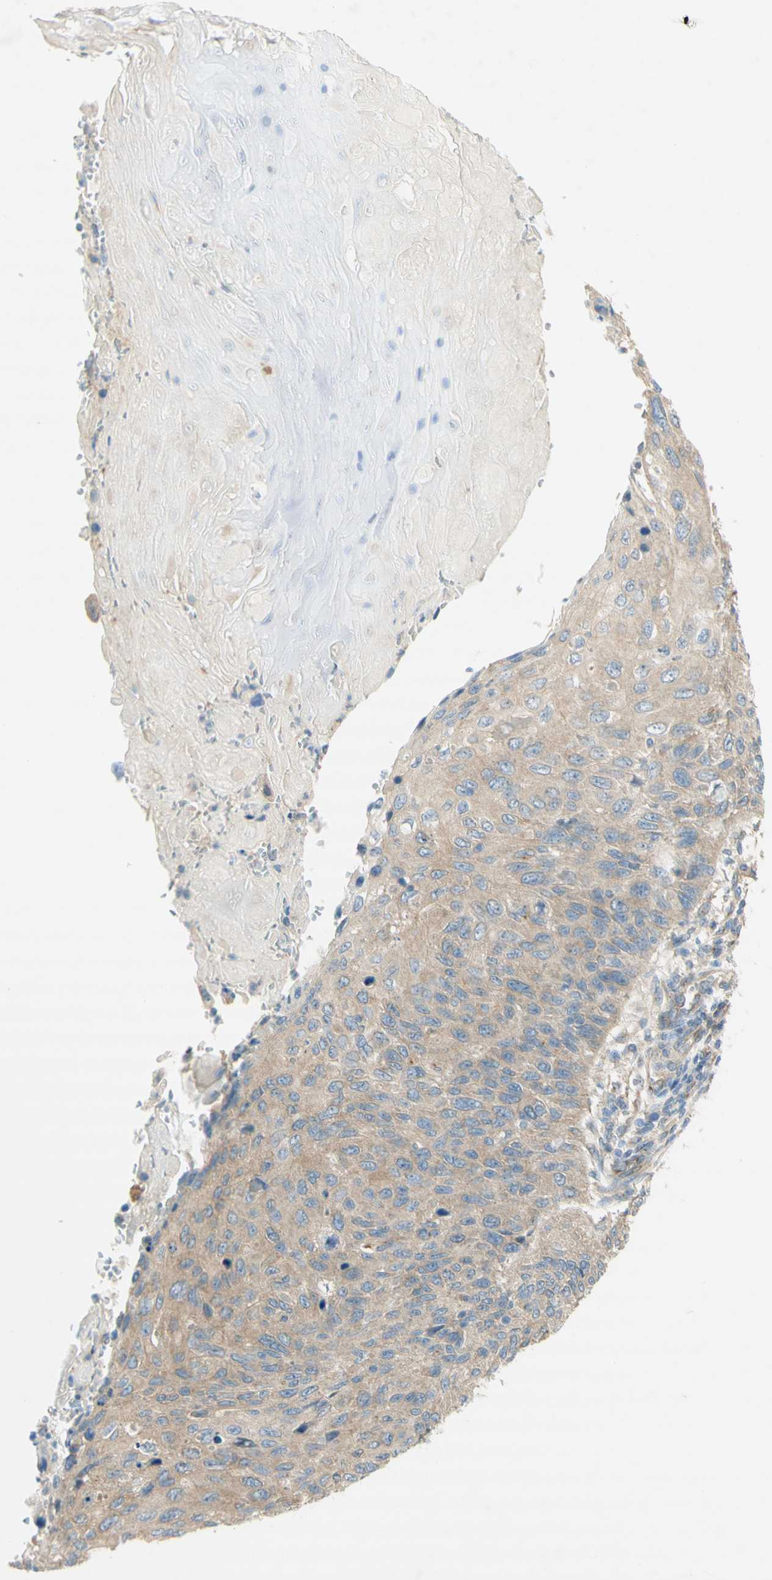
{"staining": {"intensity": "moderate", "quantity": "25%-75%", "location": "cytoplasmic/membranous"}, "tissue": "cervical cancer", "cell_type": "Tumor cells", "image_type": "cancer", "snomed": [{"axis": "morphology", "description": "Squamous cell carcinoma, NOS"}, {"axis": "topography", "description": "Cervix"}], "caption": "Immunohistochemistry staining of squamous cell carcinoma (cervical), which demonstrates medium levels of moderate cytoplasmic/membranous positivity in approximately 25%-75% of tumor cells indicating moderate cytoplasmic/membranous protein positivity. The staining was performed using DAB (3,3'-diaminobenzidine) (brown) for protein detection and nuclei were counterstained in hematoxylin (blue).", "gene": "DYNC1H1", "patient": {"sex": "female", "age": 70}}